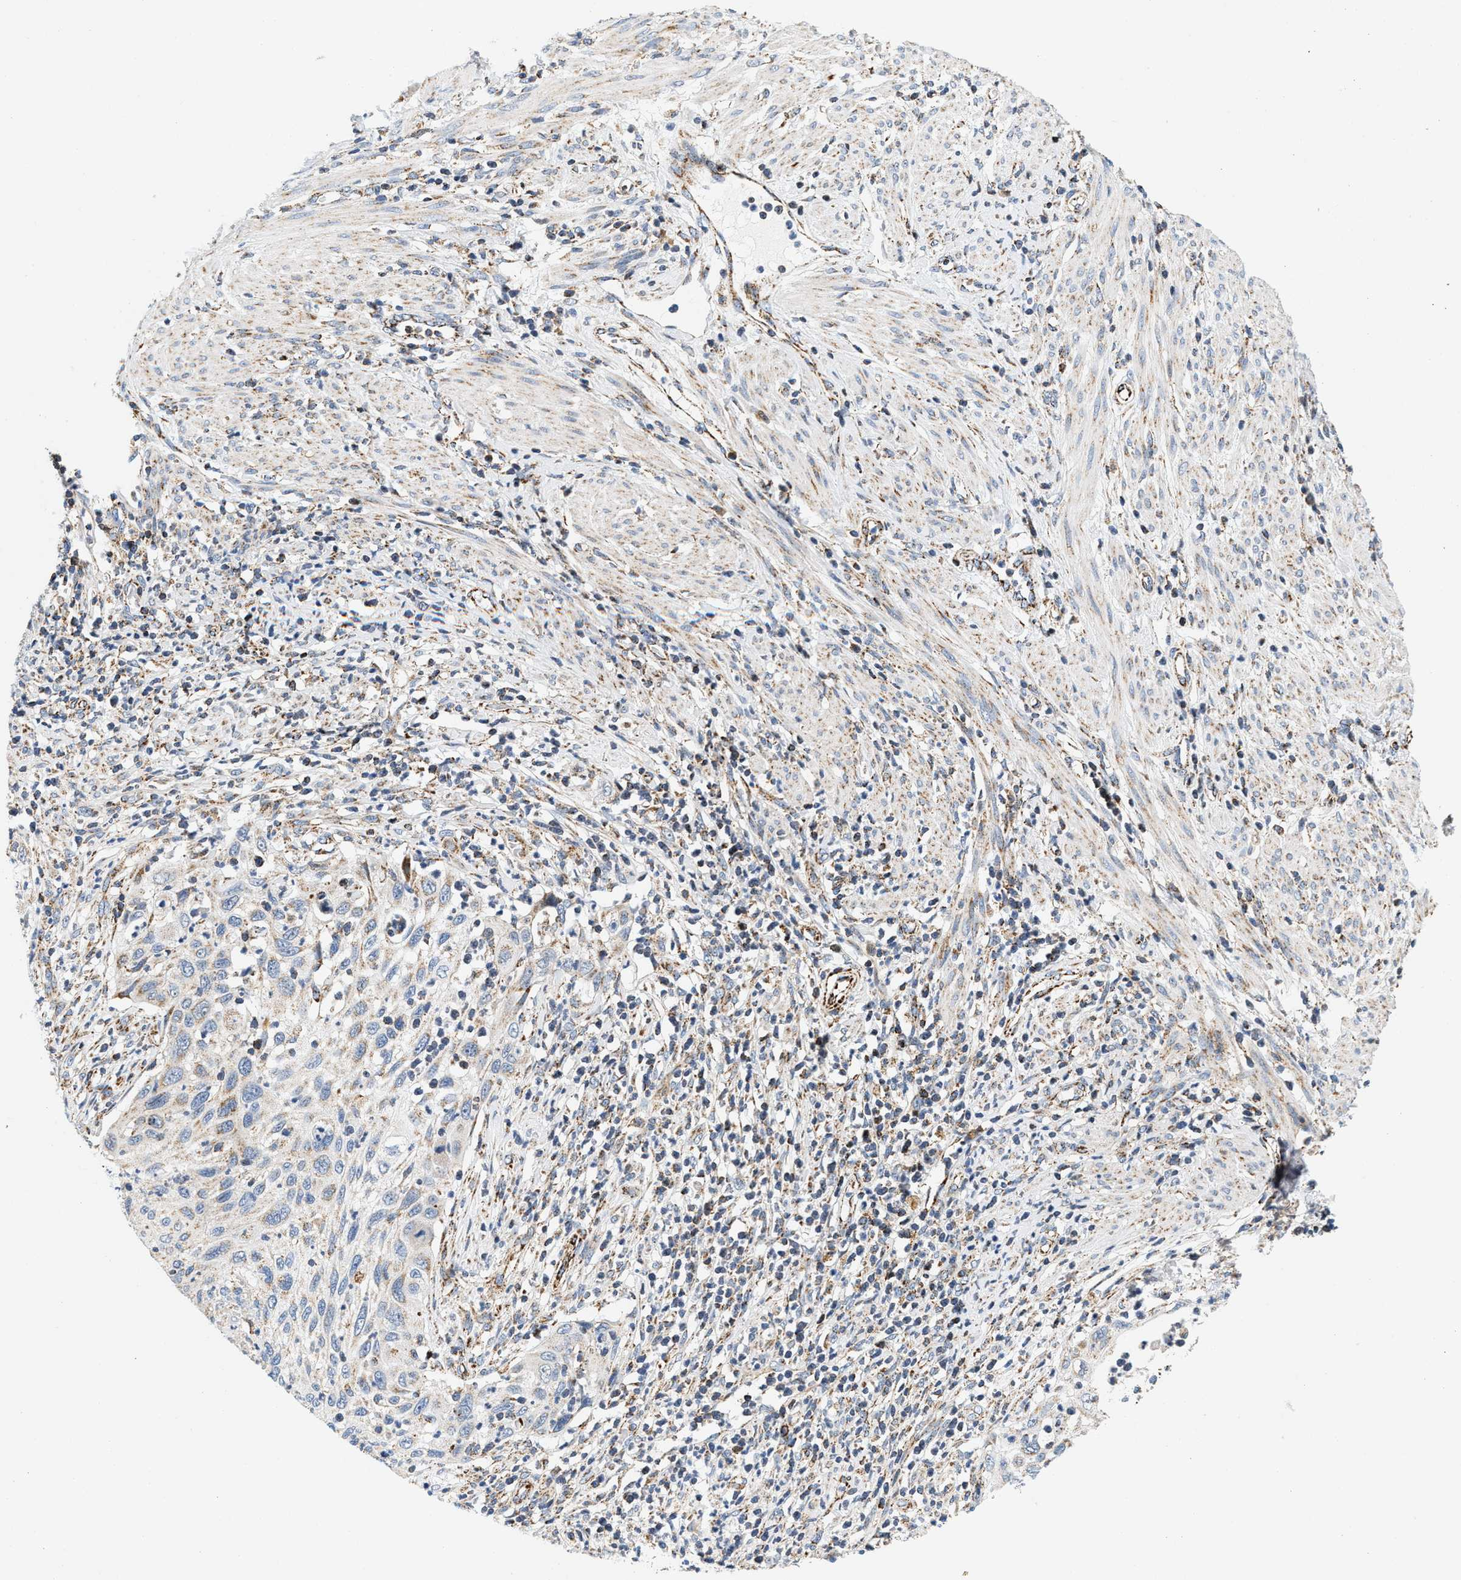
{"staining": {"intensity": "weak", "quantity": "<25%", "location": "cytoplasmic/membranous"}, "tissue": "cervical cancer", "cell_type": "Tumor cells", "image_type": "cancer", "snomed": [{"axis": "morphology", "description": "Squamous cell carcinoma, NOS"}, {"axis": "topography", "description": "Cervix"}], "caption": "Immunohistochemical staining of human cervical cancer (squamous cell carcinoma) shows no significant positivity in tumor cells.", "gene": "PDE1A", "patient": {"sex": "female", "age": 70}}